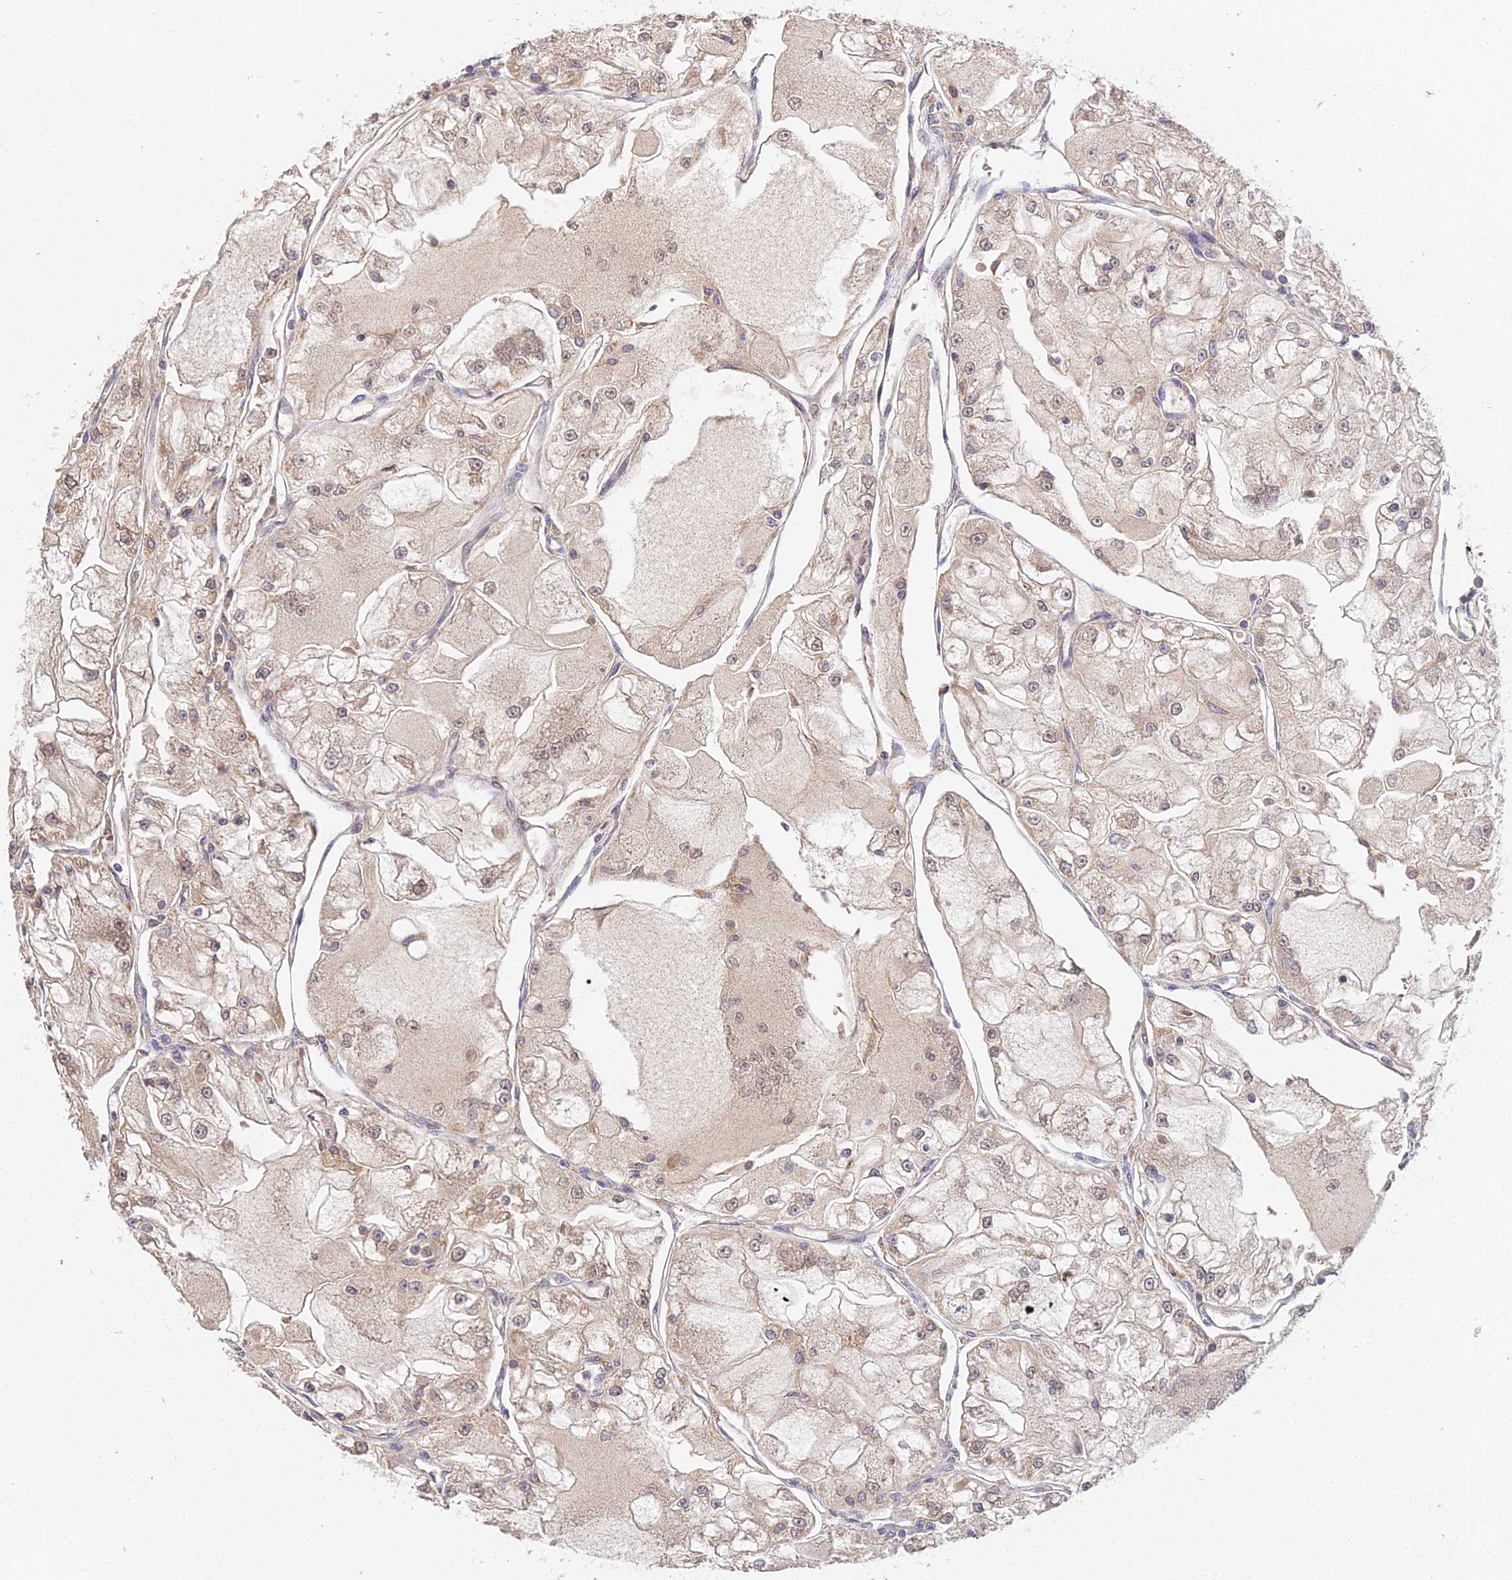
{"staining": {"intensity": "weak", "quantity": "<25%", "location": "cytoplasmic/membranous,nuclear"}, "tissue": "renal cancer", "cell_type": "Tumor cells", "image_type": "cancer", "snomed": [{"axis": "morphology", "description": "Adenocarcinoma, NOS"}, {"axis": "topography", "description": "Kidney"}], "caption": "Immunohistochemistry of renal cancer (adenocarcinoma) demonstrates no expression in tumor cells.", "gene": "TPRX1", "patient": {"sex": "female", "age": 72}}